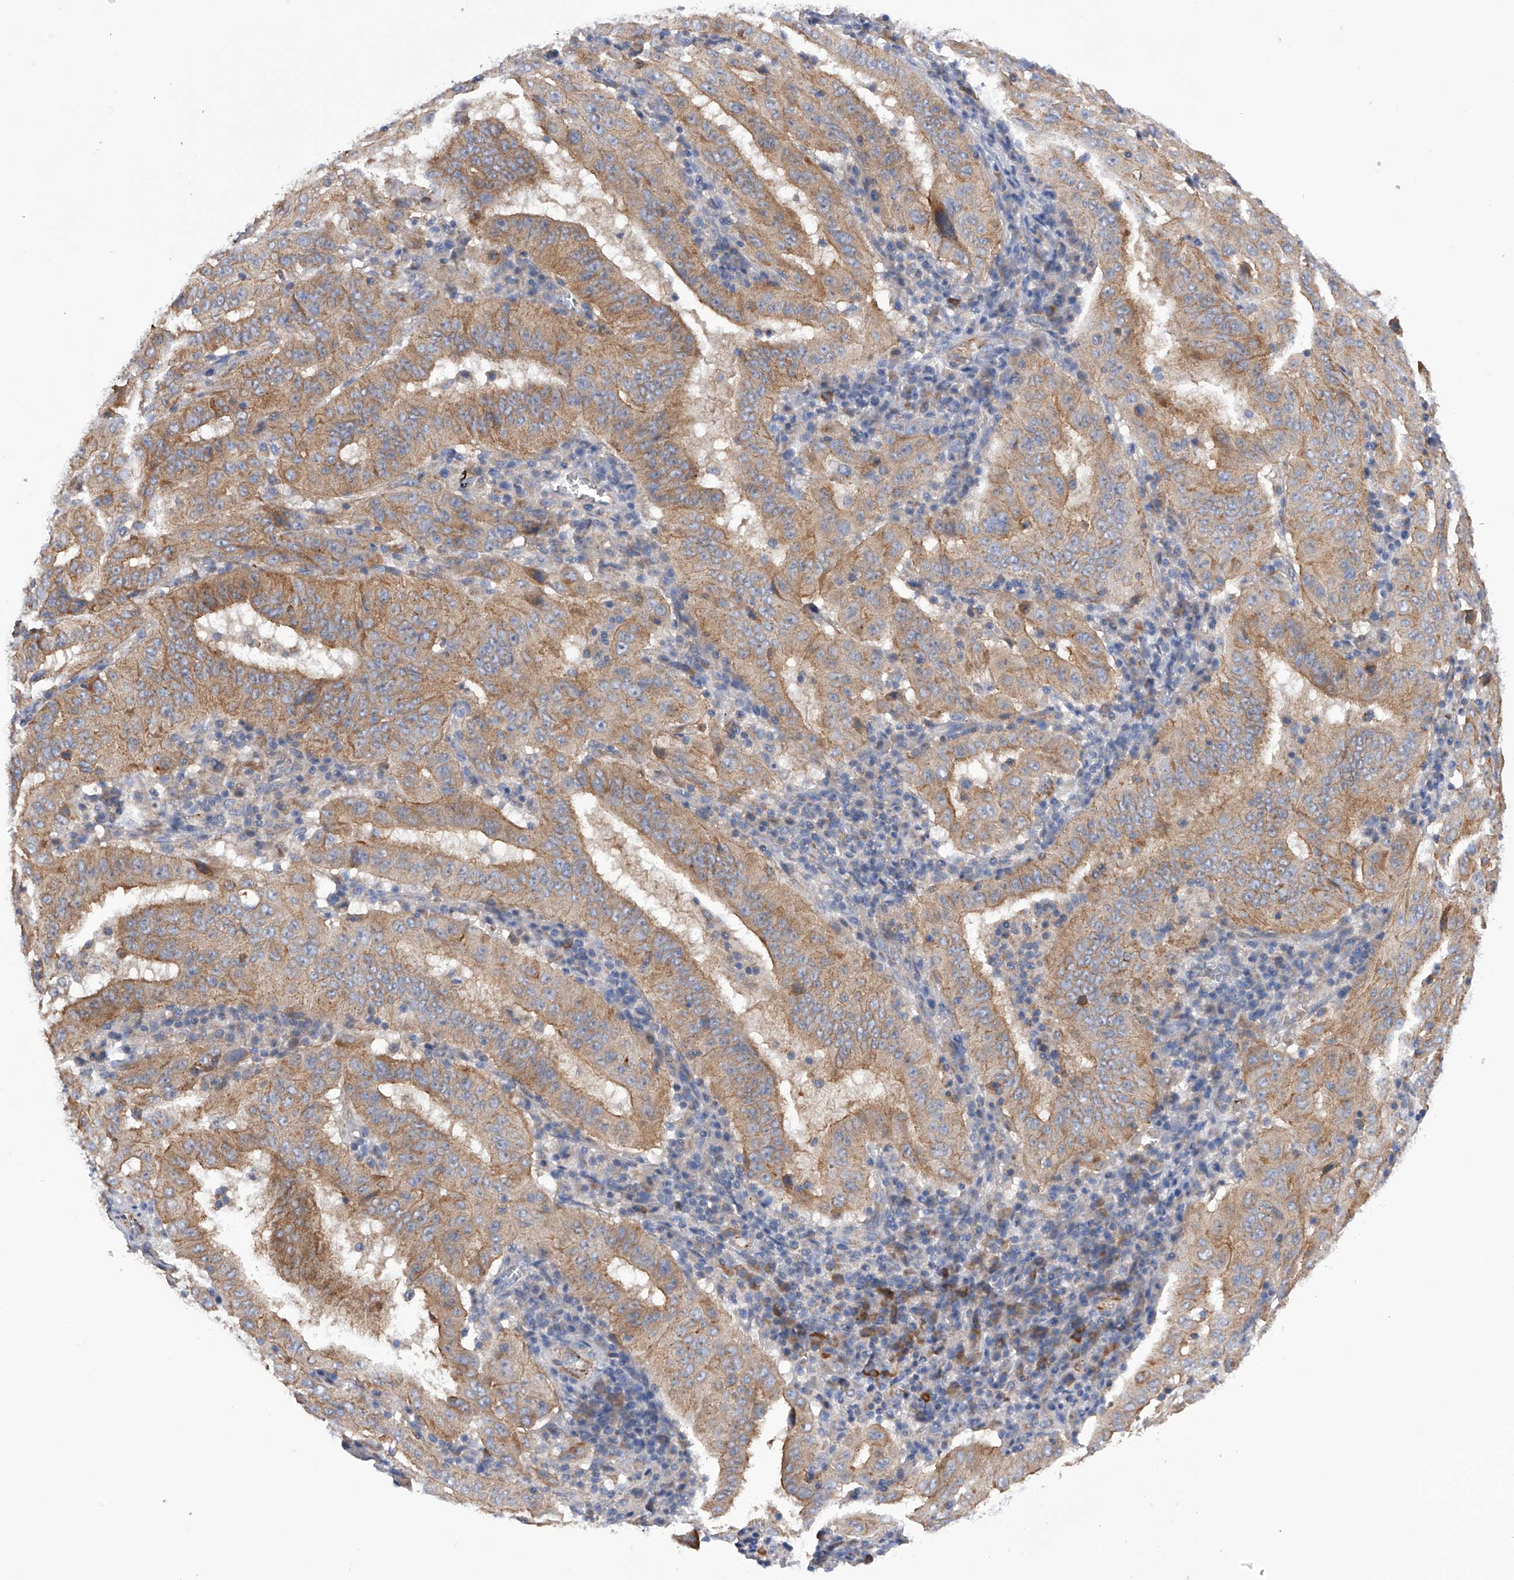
{"staining": {"intensity": "moderate", "quantity": ">75%", "location": "cytoplasmic/membranous"}, "tissue": "pancreatic cancer", "cell_type": "Tumor cells", "image_type": "cancer", "snomed": [{"axis": "morphology", "description": "Adenocarcinoma, NOS"}, {"axis": "topography", "description": "Pancreas"}], "caption": "Protein staining by immunohistochemistry shows moderate cytoplasmic/membranous staining in about >75% of tumor cells in pancreatic cancer (adenocarcinoma). (Stains: DAB (3,3'-diaminobenzidine) in brown, nuclei in blue, Microscopy: brightfield microscopy at high magnification).", "gene": "MLYCD", "patient": {"sex": "male", "age": 63}}